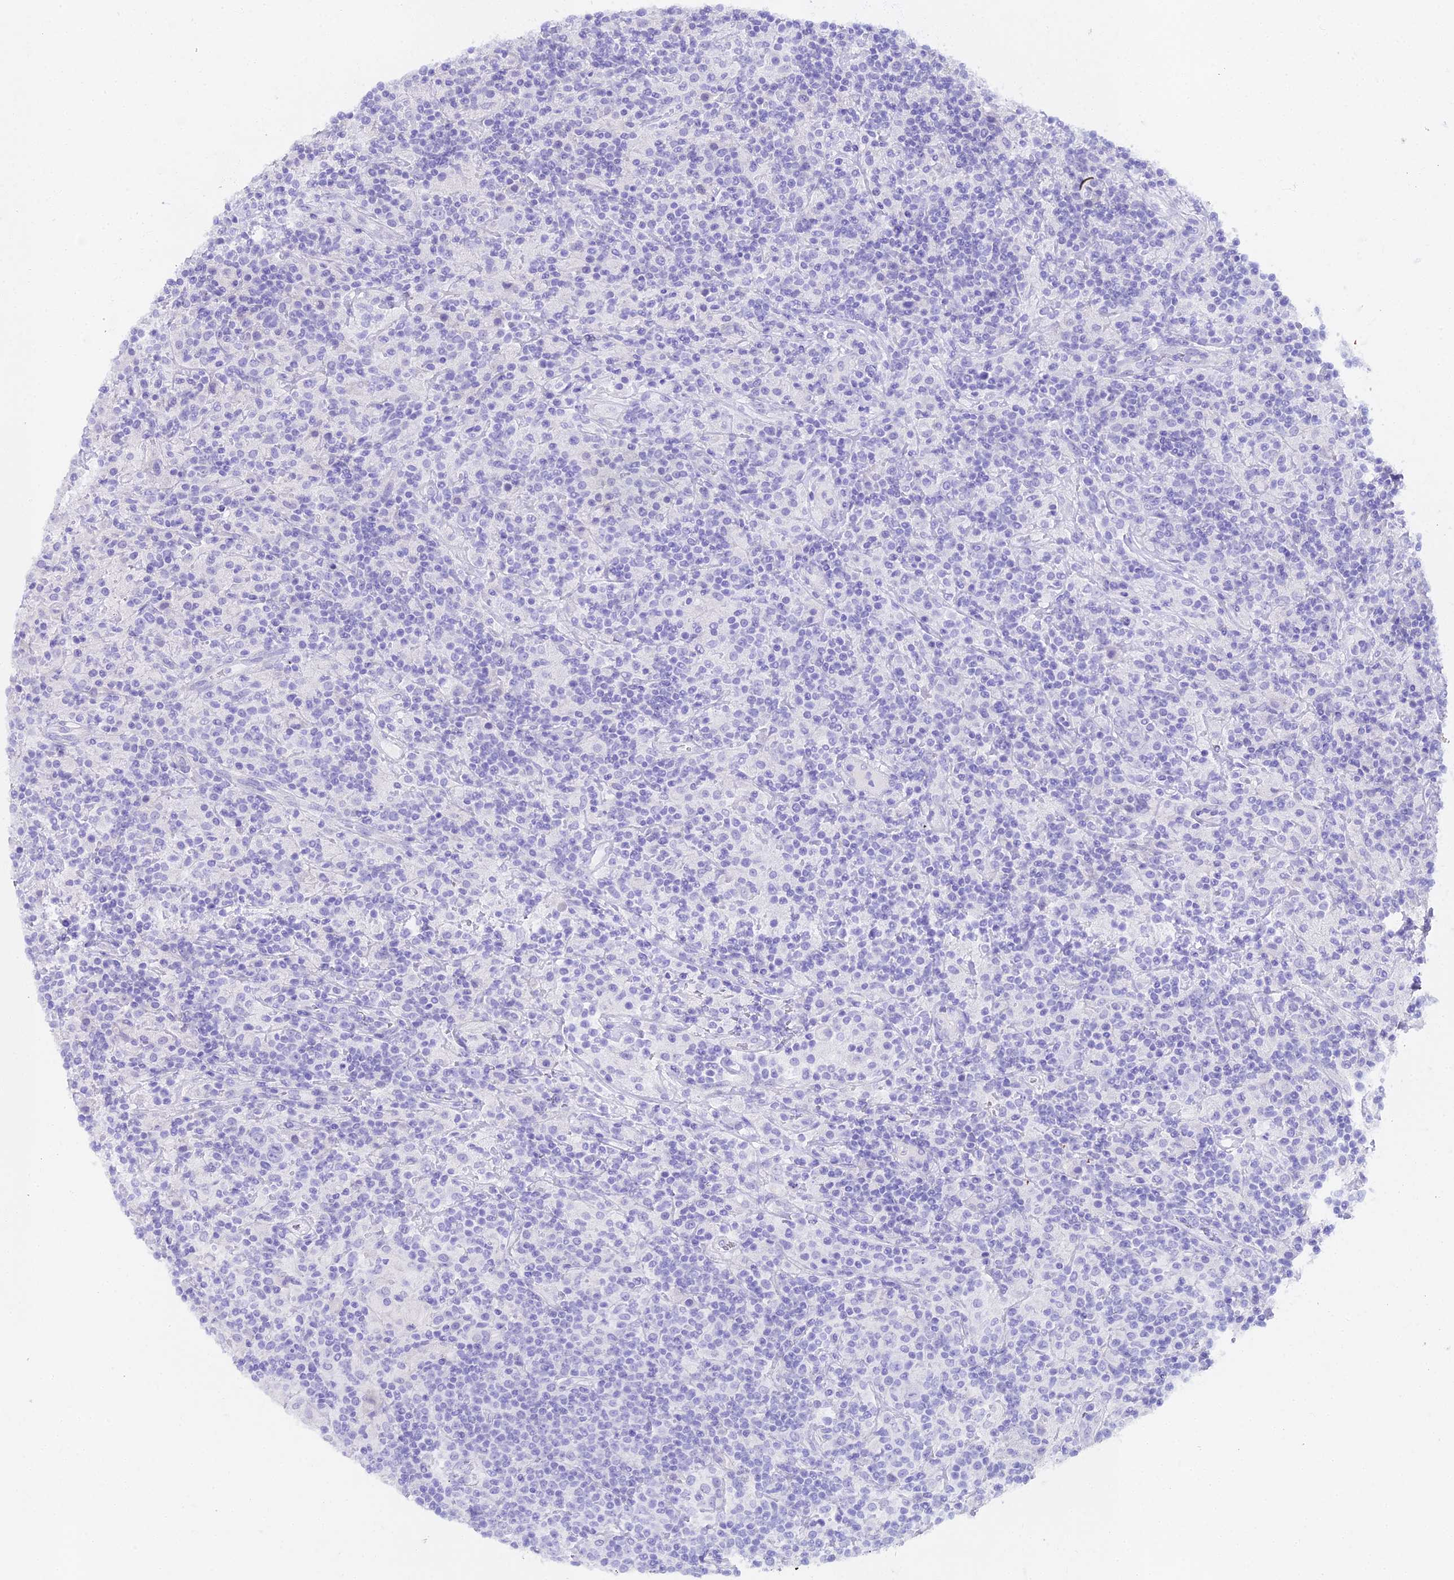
{"staining": {"intensity": "negative", "quantity": "none", "location": "none"}, "tissue": "lymphoma", "cell_type": "Tumor cells", "image_type": "cancer", "snomed": [{"axis": "morphology", "description": "Hodgkin's disease, NOS"}, {"axis": "topography", "description": "Lymph node"}], "caption": "Tumor cells are negative for brown protein staining in Hodgkin's disease.", "gene": "GLYAT", "patient": {"sex": "male", "age": 70}}